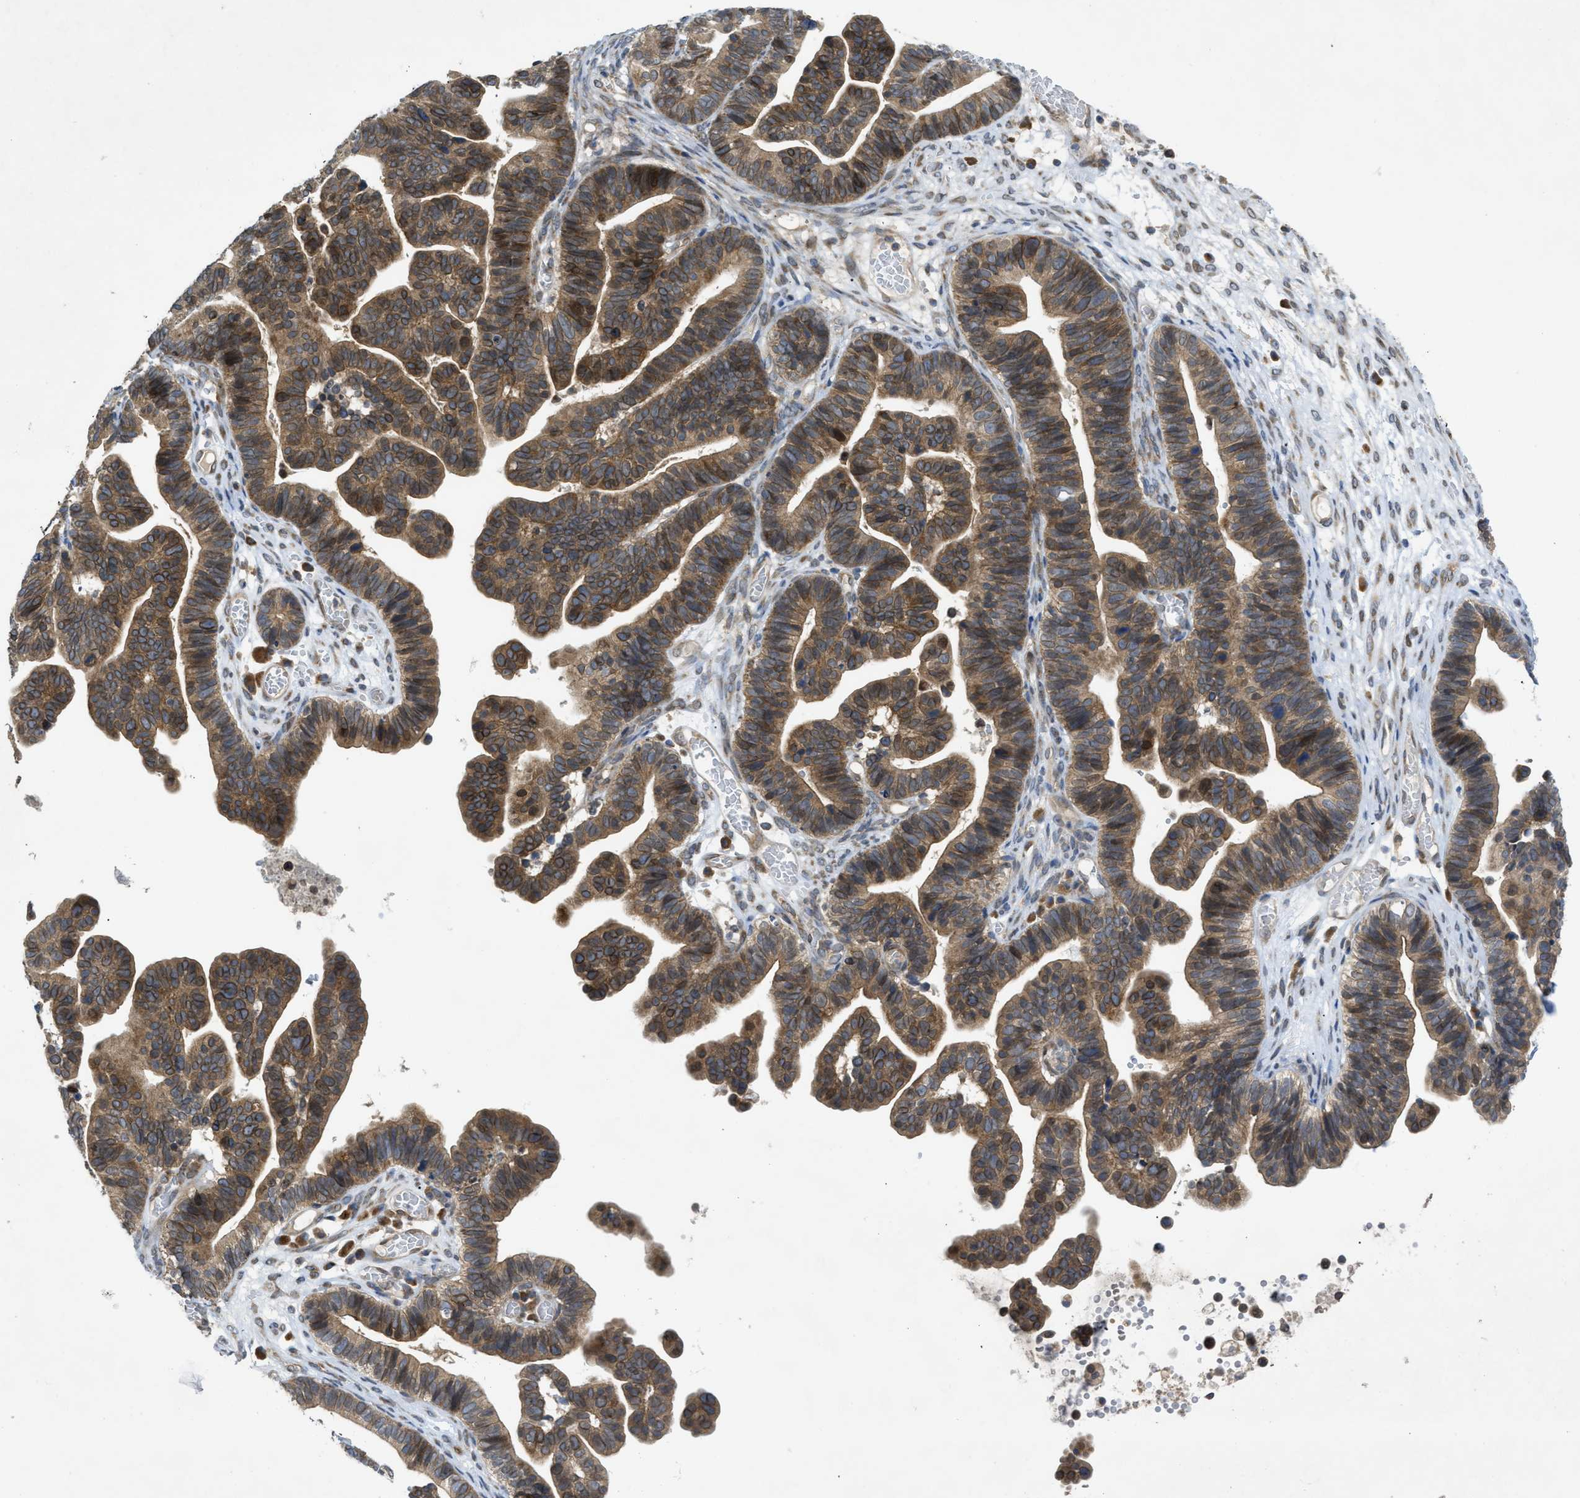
{"staining": {"intensity": "strong", "quantity": ">75%", "location": "cytoplasmic/membranous,nuclear"}, "tissue": "ovarian cancer", "cell_type": "Tumor cells", "image_type": "cancer", "snomed": [{"axis": "morphology", "description": "Cystadenocarcinoma, serous, NOS"}, {"axis": "topography", "description": "Ovary"}], "caption": "This photomicrograph exhibits immunohistochemistry (IHC) staining of human ovarian cancer, with high strong cytoplasmic/membranous and nuclear expression in approximately >75% of tumor cells.", "gene": "EIF2AK3", "patient": {"sex": "female", "age": 56}}